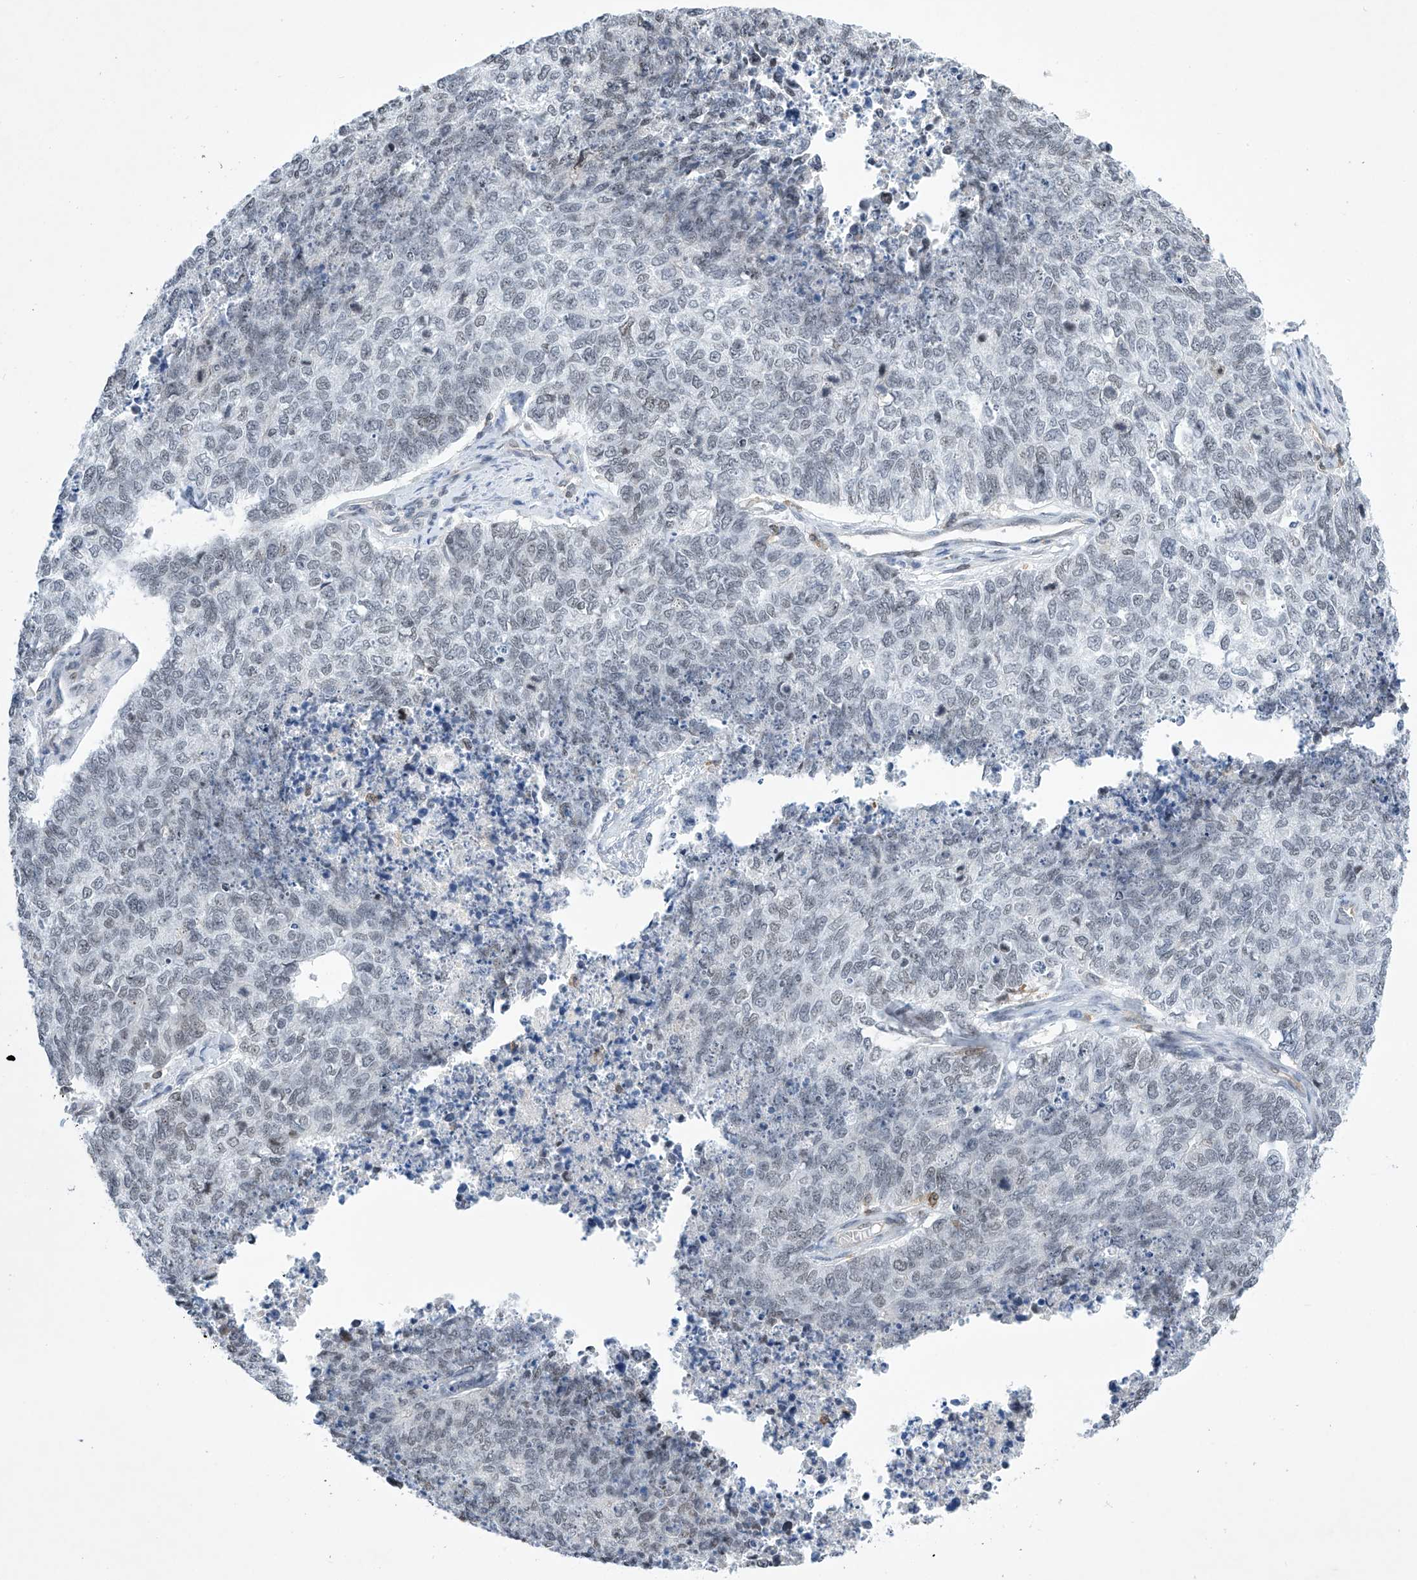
{"staining": {"intensity": "weak", "quantity": "<25%", "location": "nuclear"}, "tissue": "cervical cancer", "cell_type": "Tumor cells", "image_type": "cancer", "snomed": [{"axis": "morphology", "description": "Squamous cell carcinoma, NOS"}, {"axis": "topography", "description": "Cervix"}], "caption": "A high-resolution histopathology image shows immunohistochemistry (IHC) staining of cervical squamous cell carcinoma, which exhibits no significant staining in tumor cells.", "gene": "MSL3", "patient": {"sex": "female", "age": 63}}